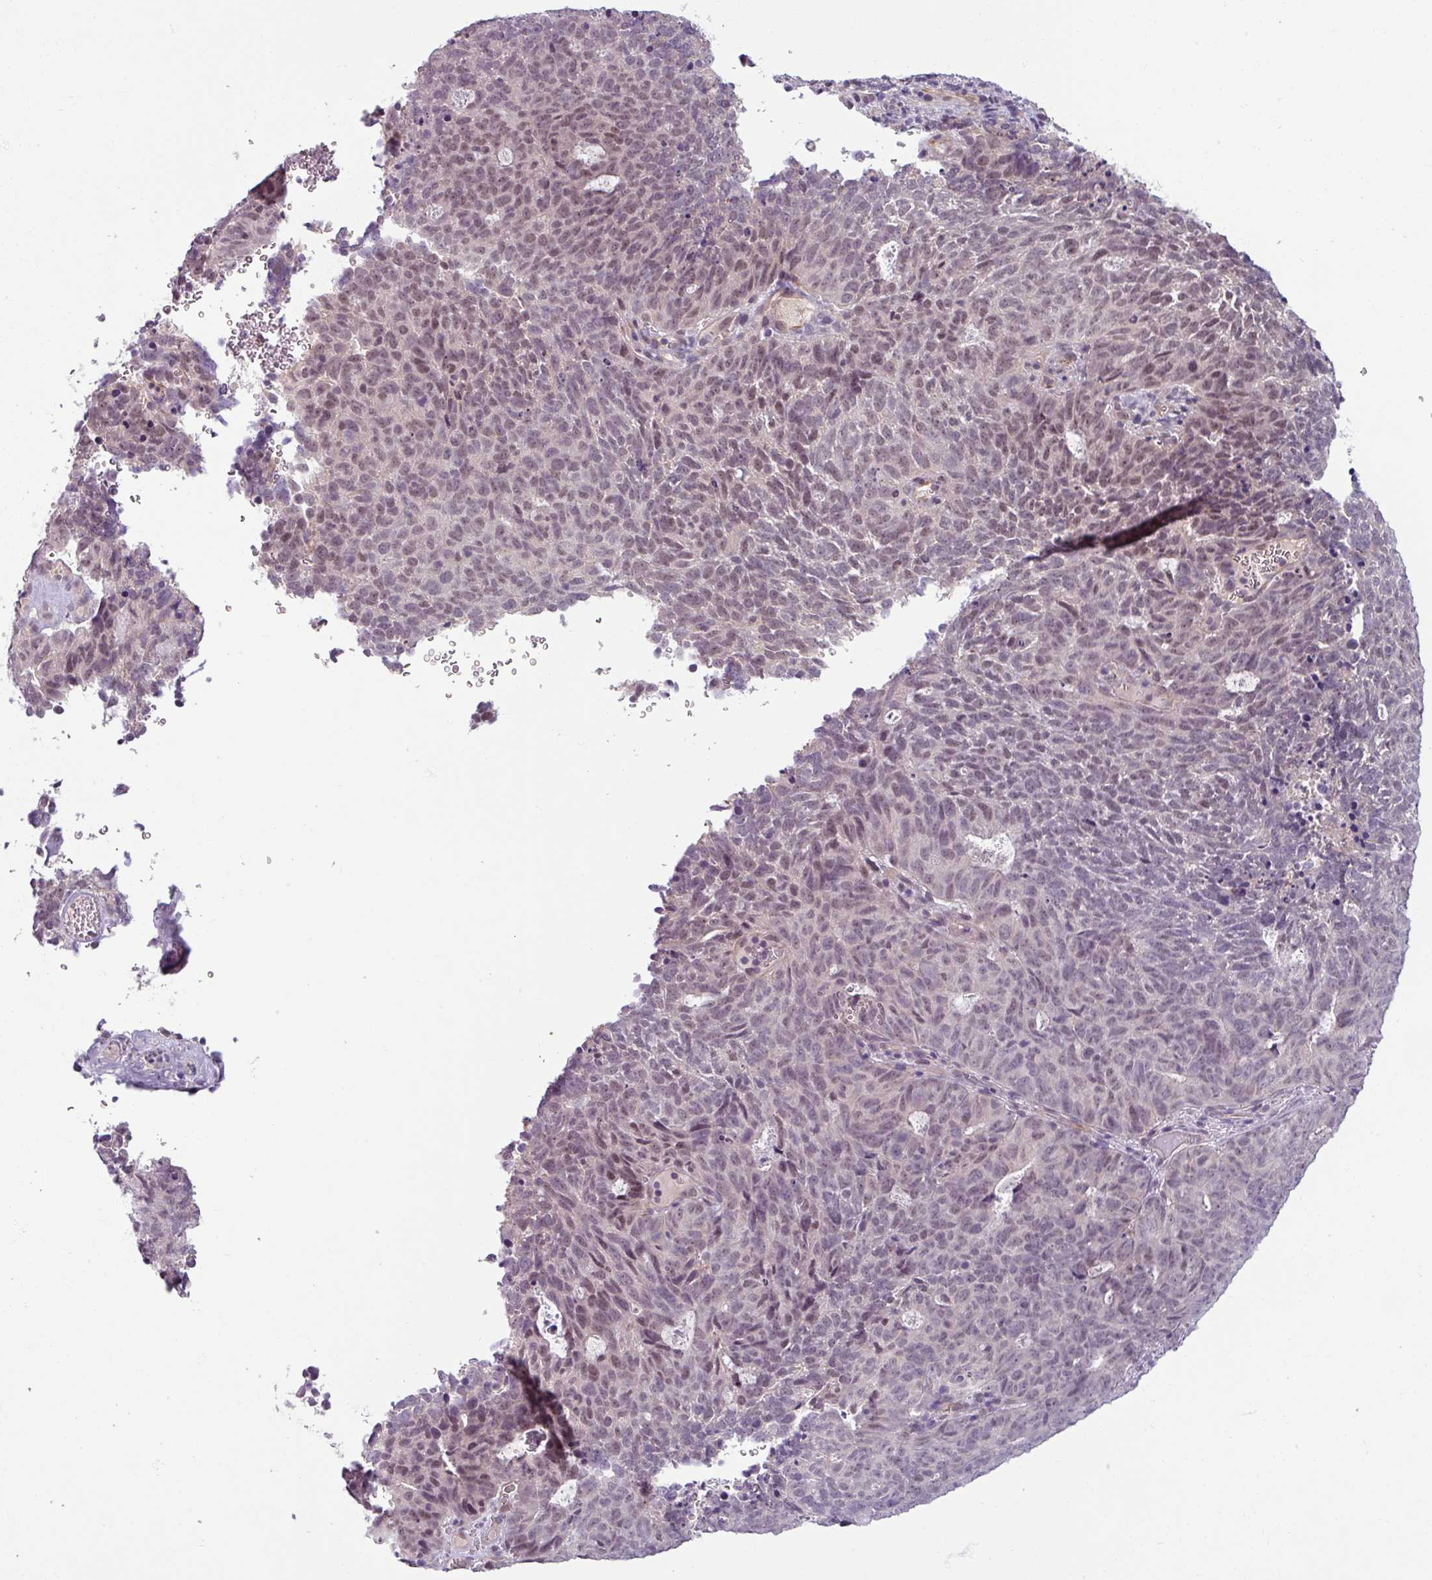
{"staining": {"intensity": "weak", "quantity": ">75%", "location": "nuclear"}, "tissue": "cervical cancer", "cell_type": "Tumor cells", "image_type": "cancer", "snomed": [{"axis": "morphology", "description": "Adenocarcinoma, NOS"}, {"axis": "topography", "description": "Cervix"}], "caption": "Immunohistochemistry of human cervical adenocarcinoma displays low levels of weak nuclear expression in about >75% of tumor cells.", "gene": "UVSSA", "patient": {"sex": "female", "age": 38}}